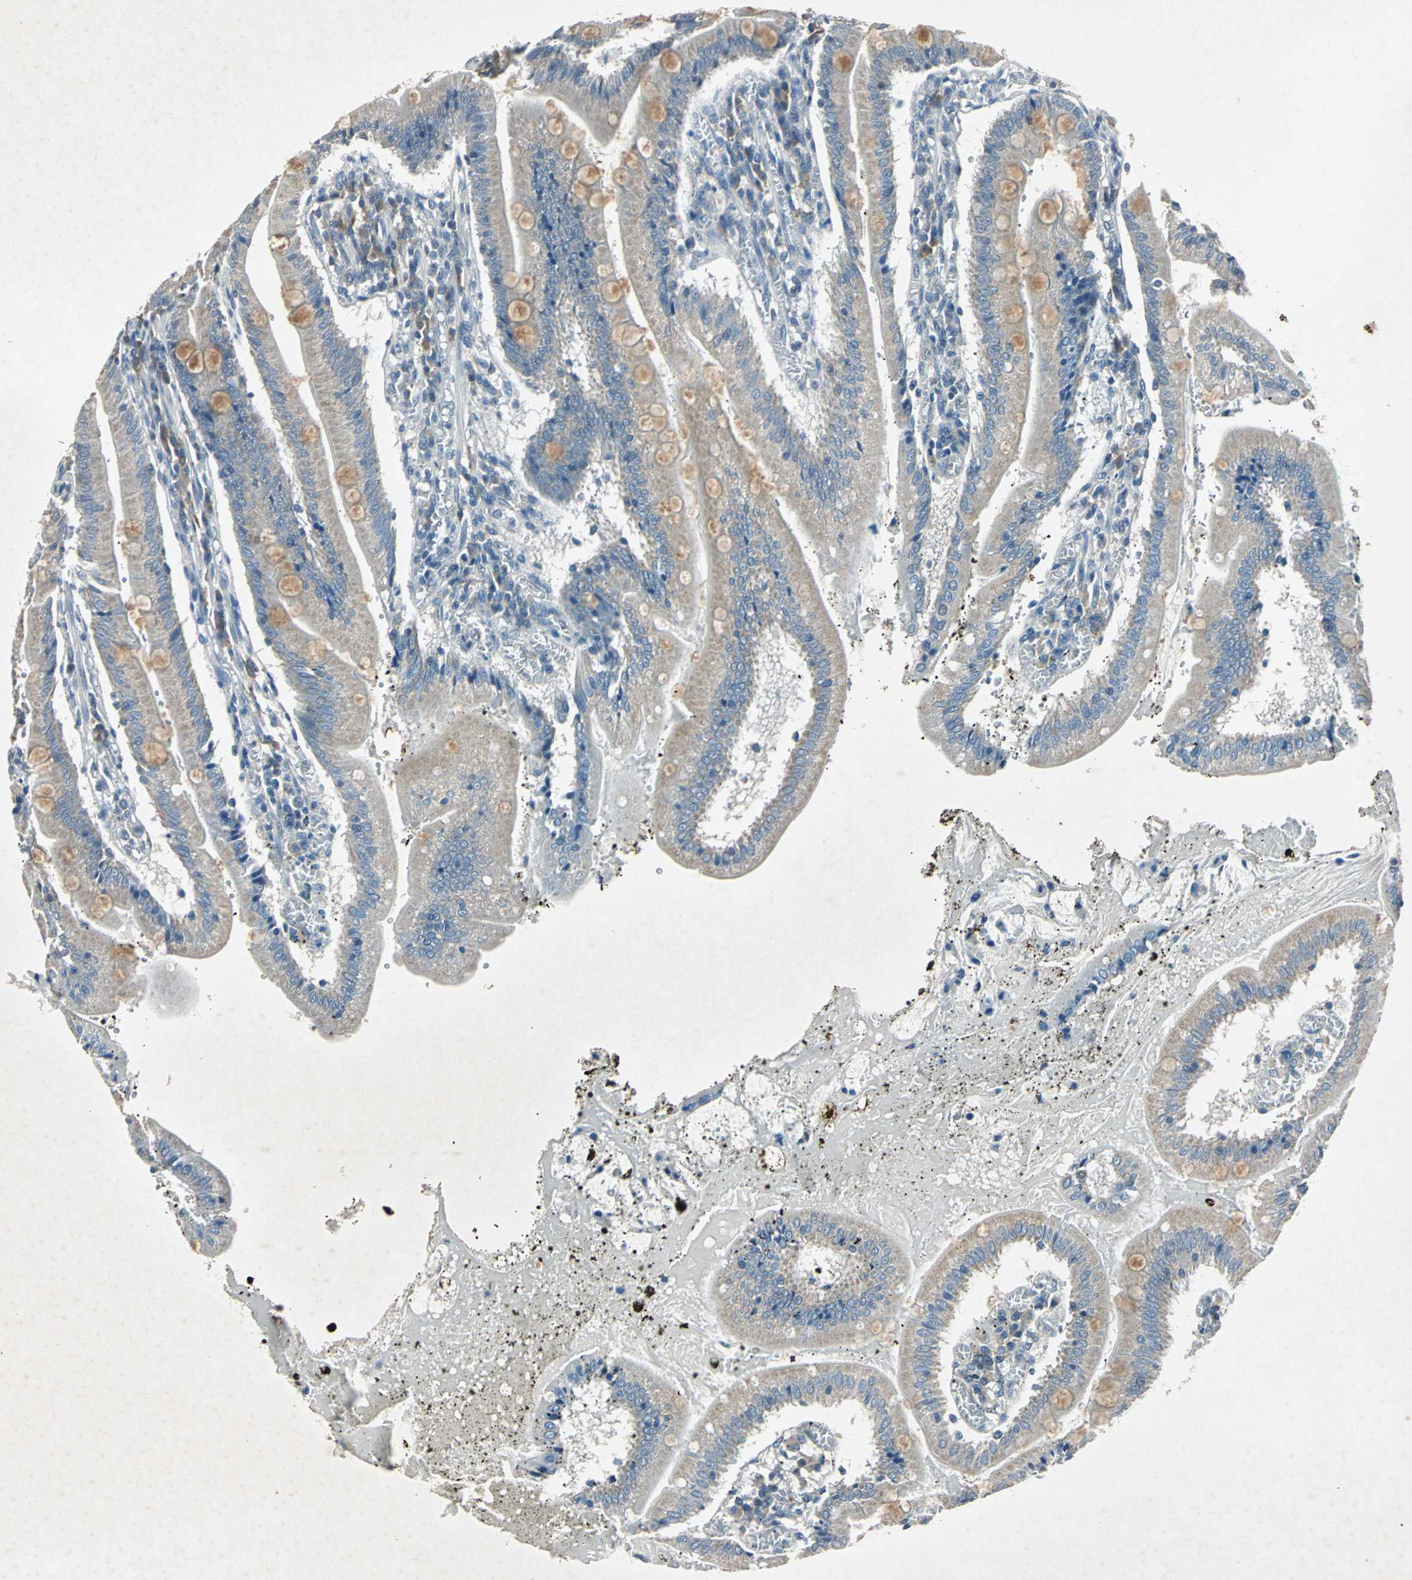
{"staining": {"intensity": "weak", "quantity": "25%-75%", "location": "cytoplasmic/membranous"}, "tissue": "small intestine", "cell_type": "Glandular cells", "image_type": "normal", "snomed": [{"axis": "morphology", "description": "Normal tissue, NOS"}, {"axis": "topography", "description": "Small intestine"}], "caption": "The micrograph exhibits staining of unremarkable small intestine, revealing weak cytoplasmic/membranous protein expression (brown color) within glandular cells.", "gene": "SLC2A13", "patient": {"sex": "male", "age": 71}}